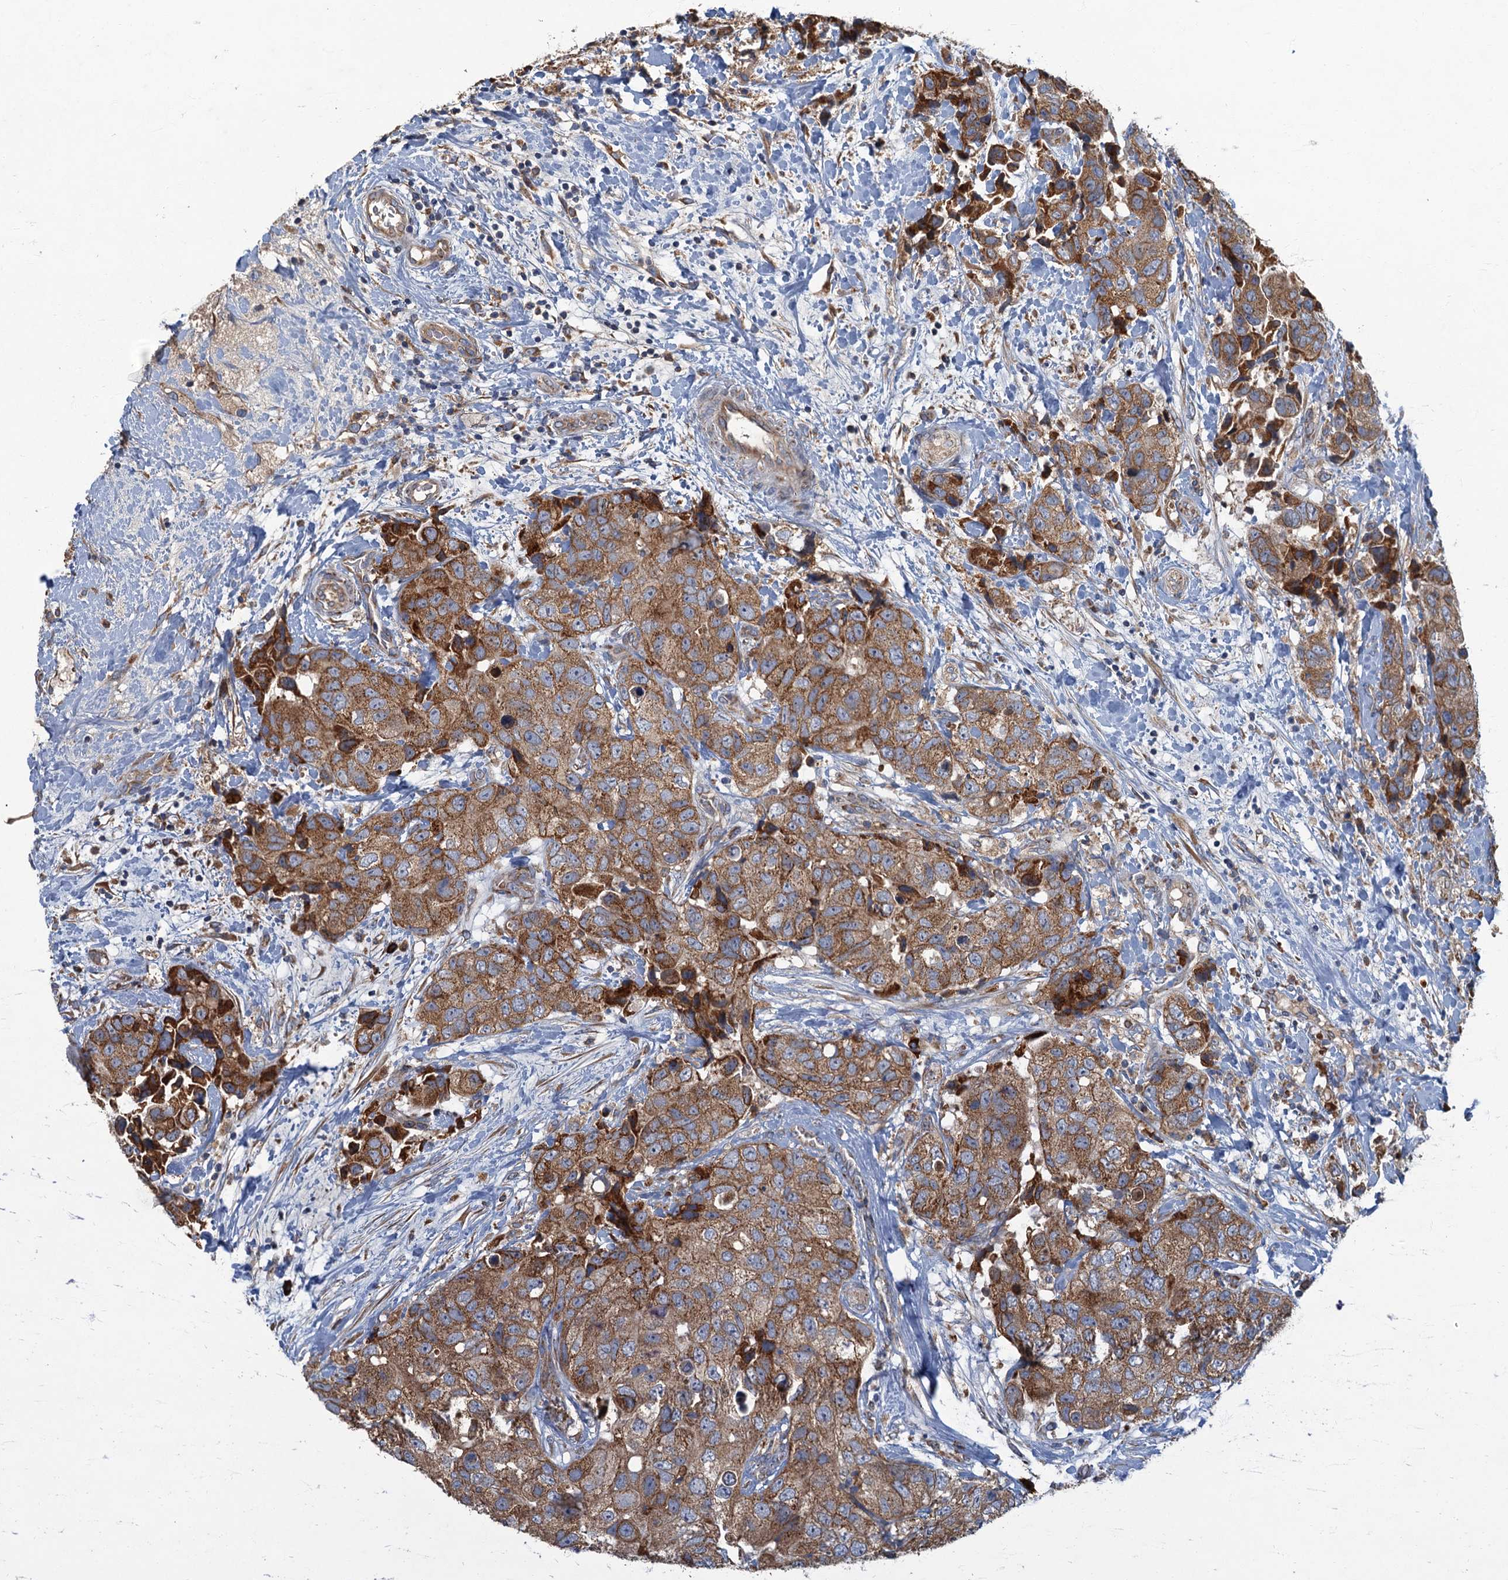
{"staining": {"intensity": "moderate", "quantity": ">75%", "location": "cytoplasmic/membranous"}, "tissue": "breast cancer", "cell_type": "Tumor cells", "image_type": "cancer", "snomed": [{"axis": "morphology", "description": "Duct carcinoma"}, {"axis": "topography", "description": "Breast"}], "caption": "This histopathology image shows immunohistochemistry (IHC) staining of breast cancer (invasive ductal carcinoma), with medium moderate cytoplasmic/membranous staining in about >75% of tumor cells.", "gene": "SPDYC", "patient": {"sex": "female", "age": 62}}